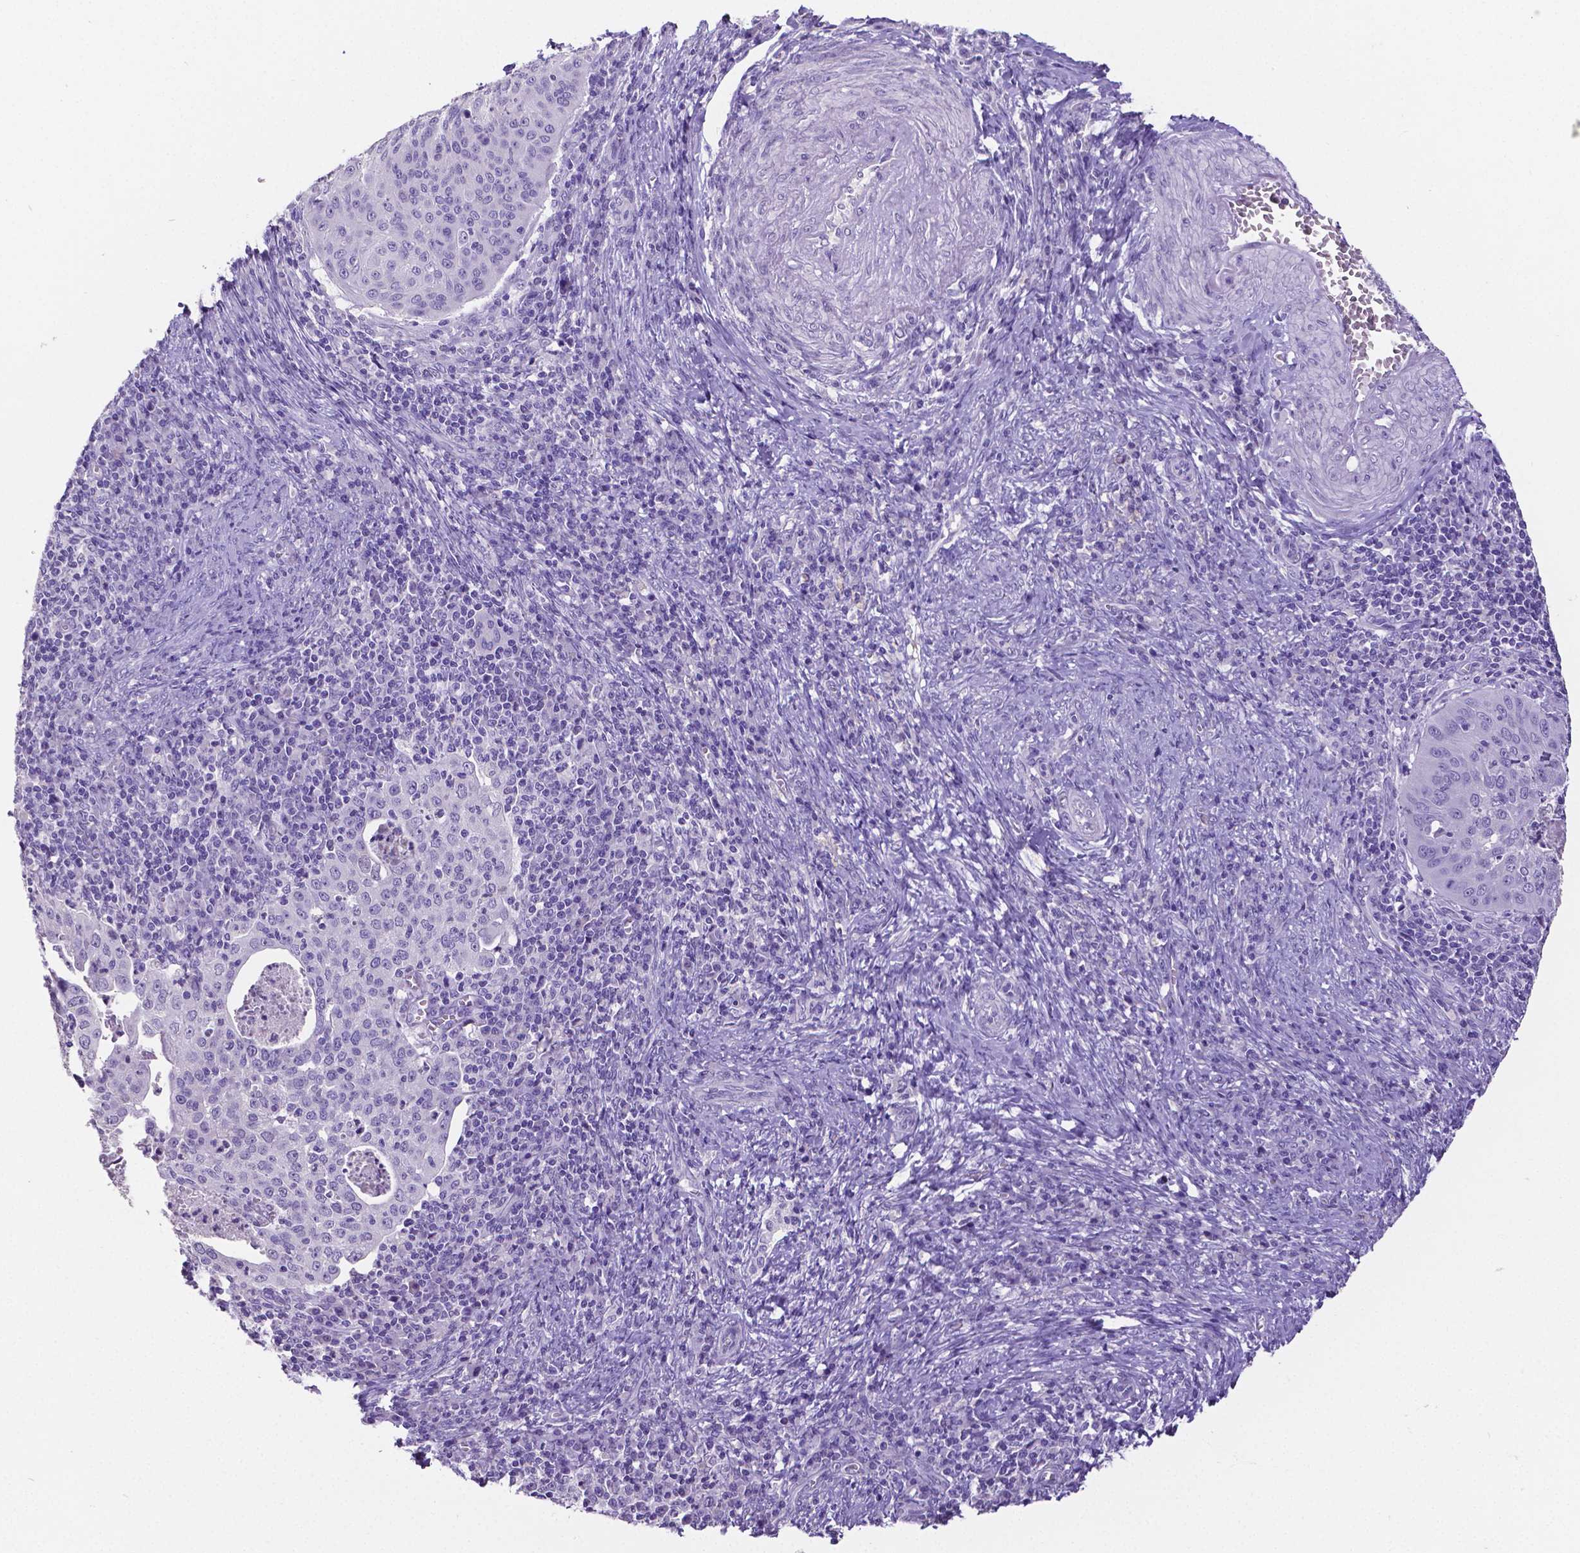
{"staining": {"intensity": "negative", "quantity": "none", "location": "none"}, "tissue": "cervical cancer", "cell_type": "Tumor cells", "image_type": "cancer", "snomed": [{"axis": "morphology", "description": "Squamous cell carcinoma, NOS"}, {"axis": "topography", "description": "Cervix"}], "caption": "This is a histopathology image of IHC staining of cervical cancer (squamous cell carcinoma), which shows no staining in tumor cells. (DAB immunohistochemistry with hematoxylin counter stain).", "gene": "SATB2", "patient": {"sex": "female", "age": 39}}